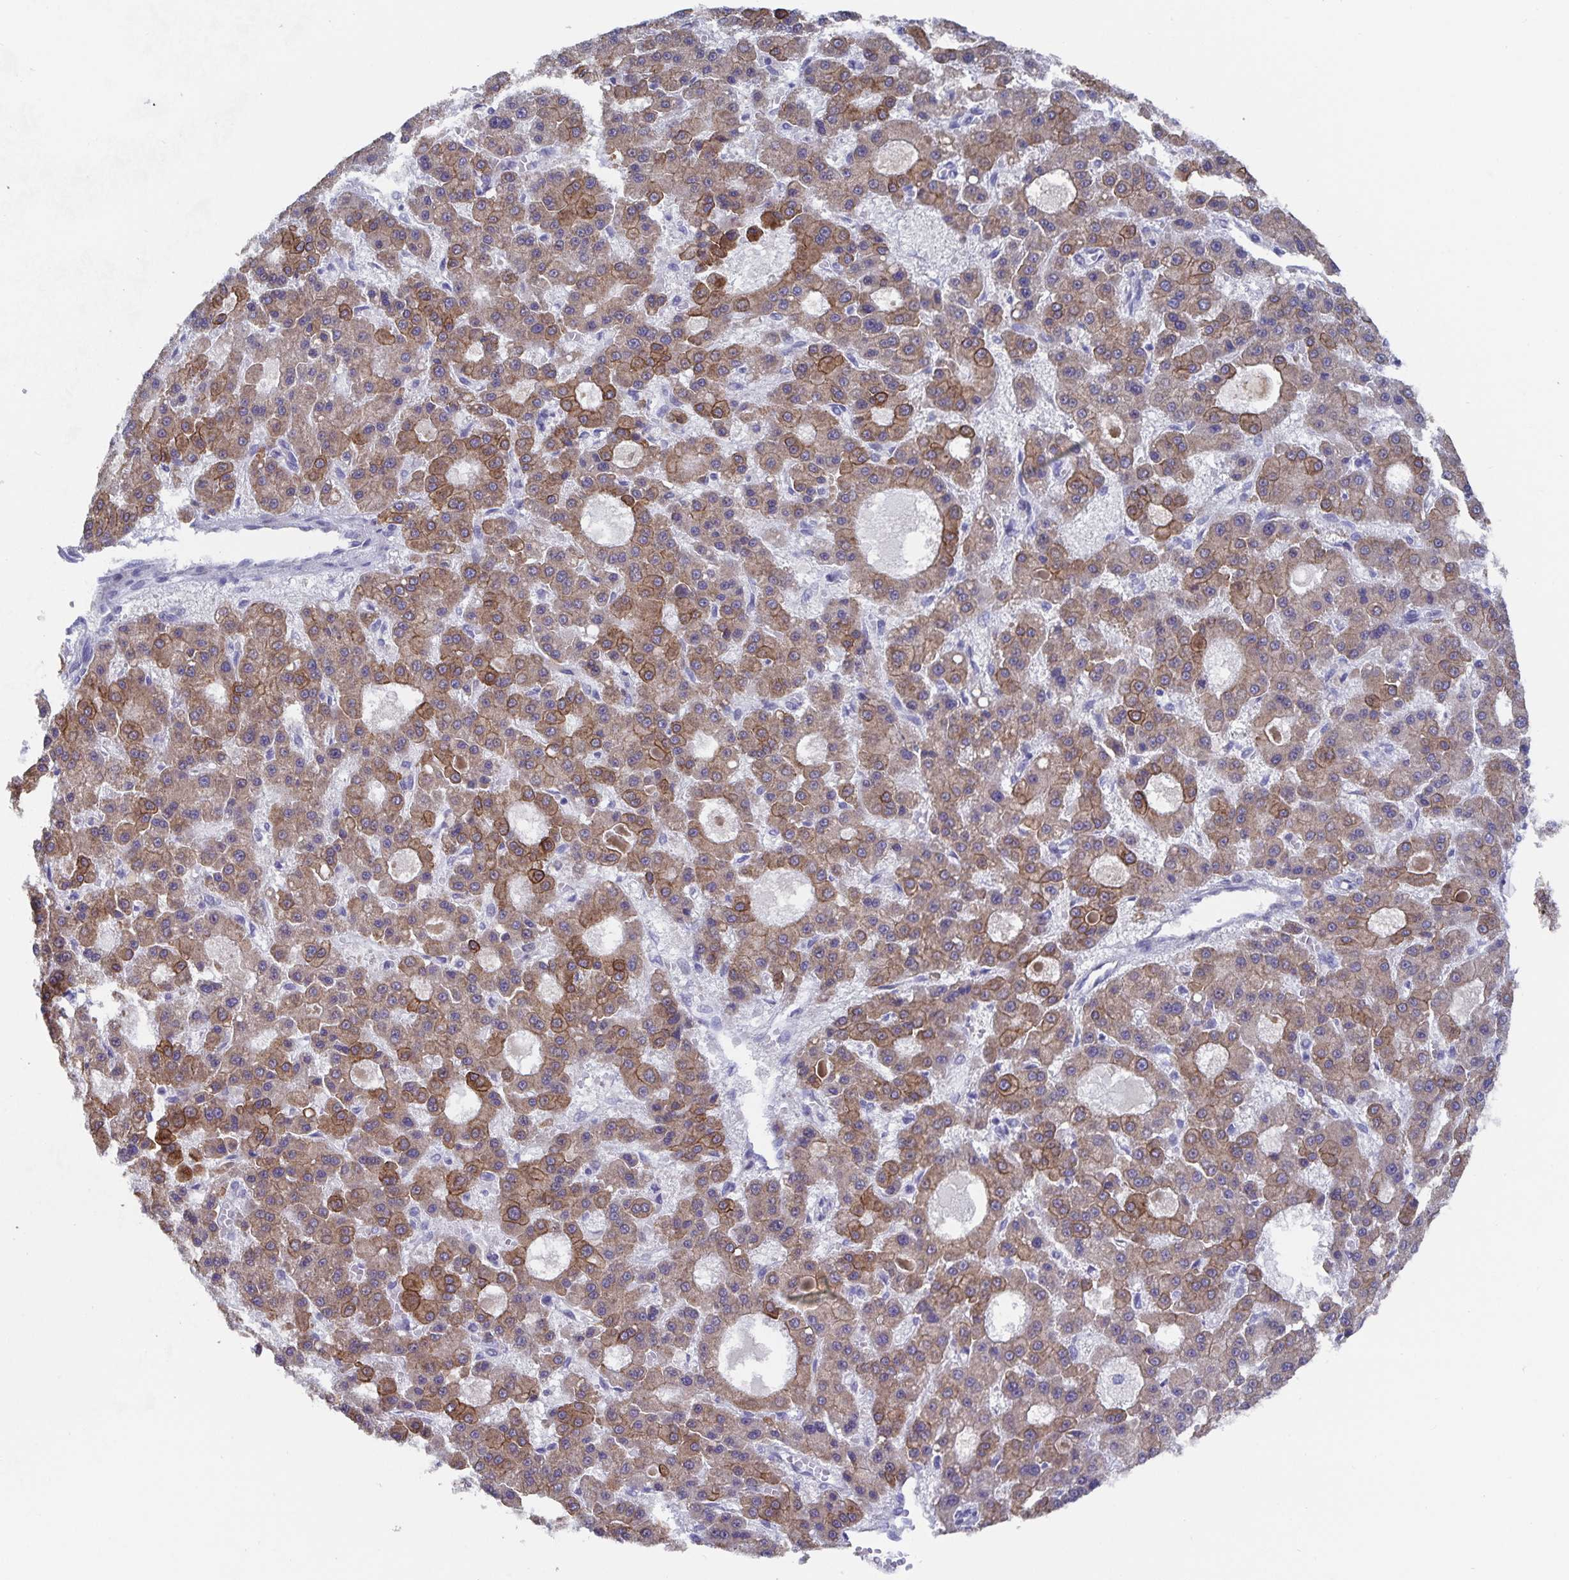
{"staining": {"intensity": "moderate", "quantity": "25%-75%", "location": "cytoplasmic/membranous"}, "tissue": "liver cancer", "cell_type": "Tumor cells", "image_type": "cancer", "snomed": [{"axis": "morphology", "description": "Carcinoma, Hepatocellular, NOS"}, {"axis": "topography", "description": "Liver"}], "caption": "Moderate cytoplasmic/membranous staining is identified in approximately 25%-75% of tumor cells in hepatocellular carcinoma (liver).", "gene": "ZIK1", "patient": {"sex": "male", "age": 70}}